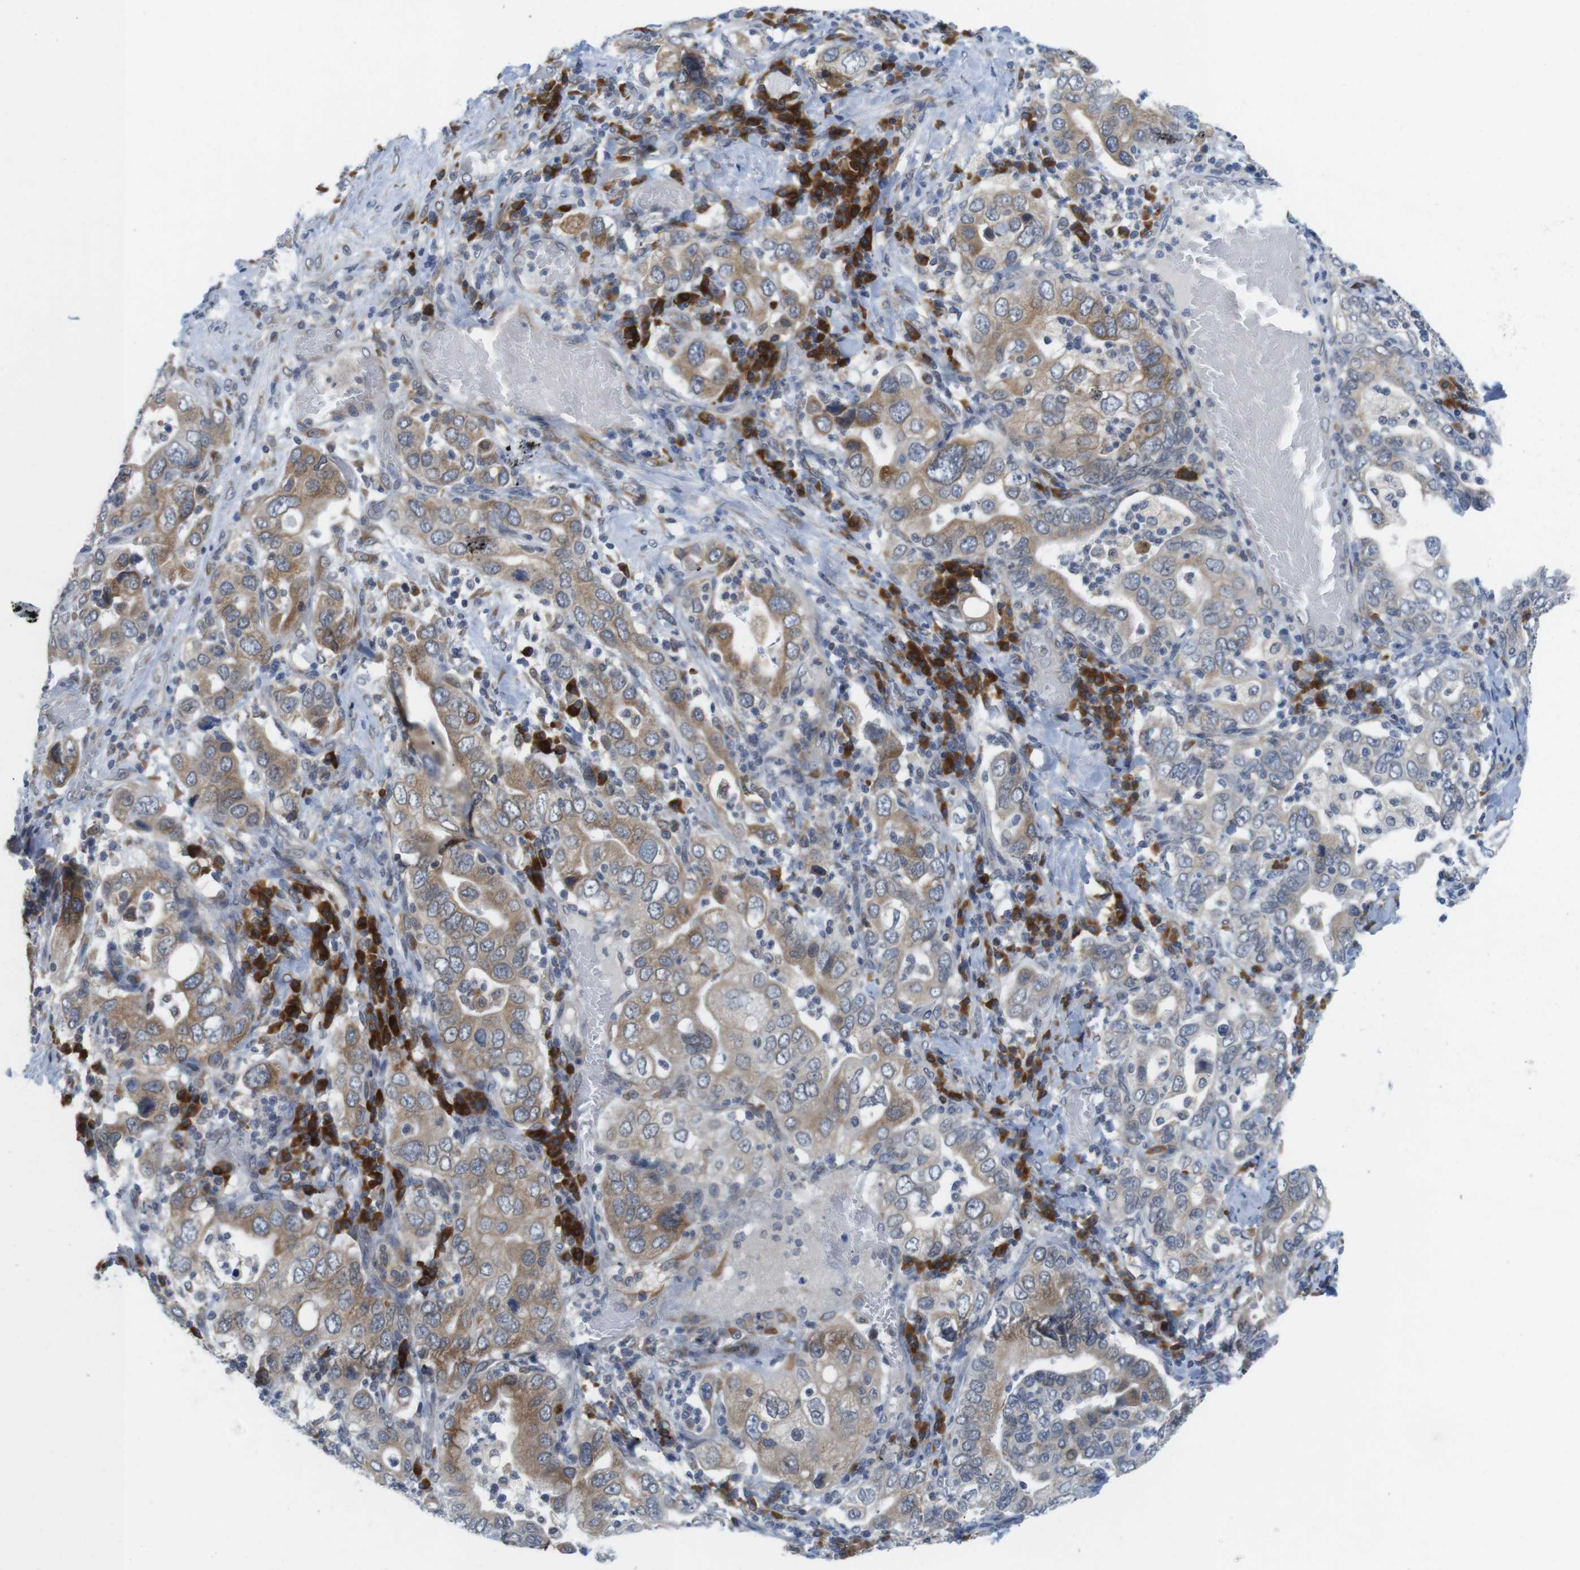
{"staining": {"intensity": "moderate", "quantity": "<25%", "location": "cytoplasmic/membranous"}, "tissue": "stomach cancer", "cell_type": "Tumor cells", "image_type": "cancer", "snomed": [{"axis": "morphology", "description": "Adenocarcinoma, NOS"}, {"axis": "topography", "description": "Stomach, upper"}], "caption": "Protein staining exhibits moderate cytoplasmic/membranous positivity in approximately <25% of tumor cells in stomach cancer (adenocarcinoma).", "gene": "ERGIC3", "patient": {"sex": "male", "age": 62}}